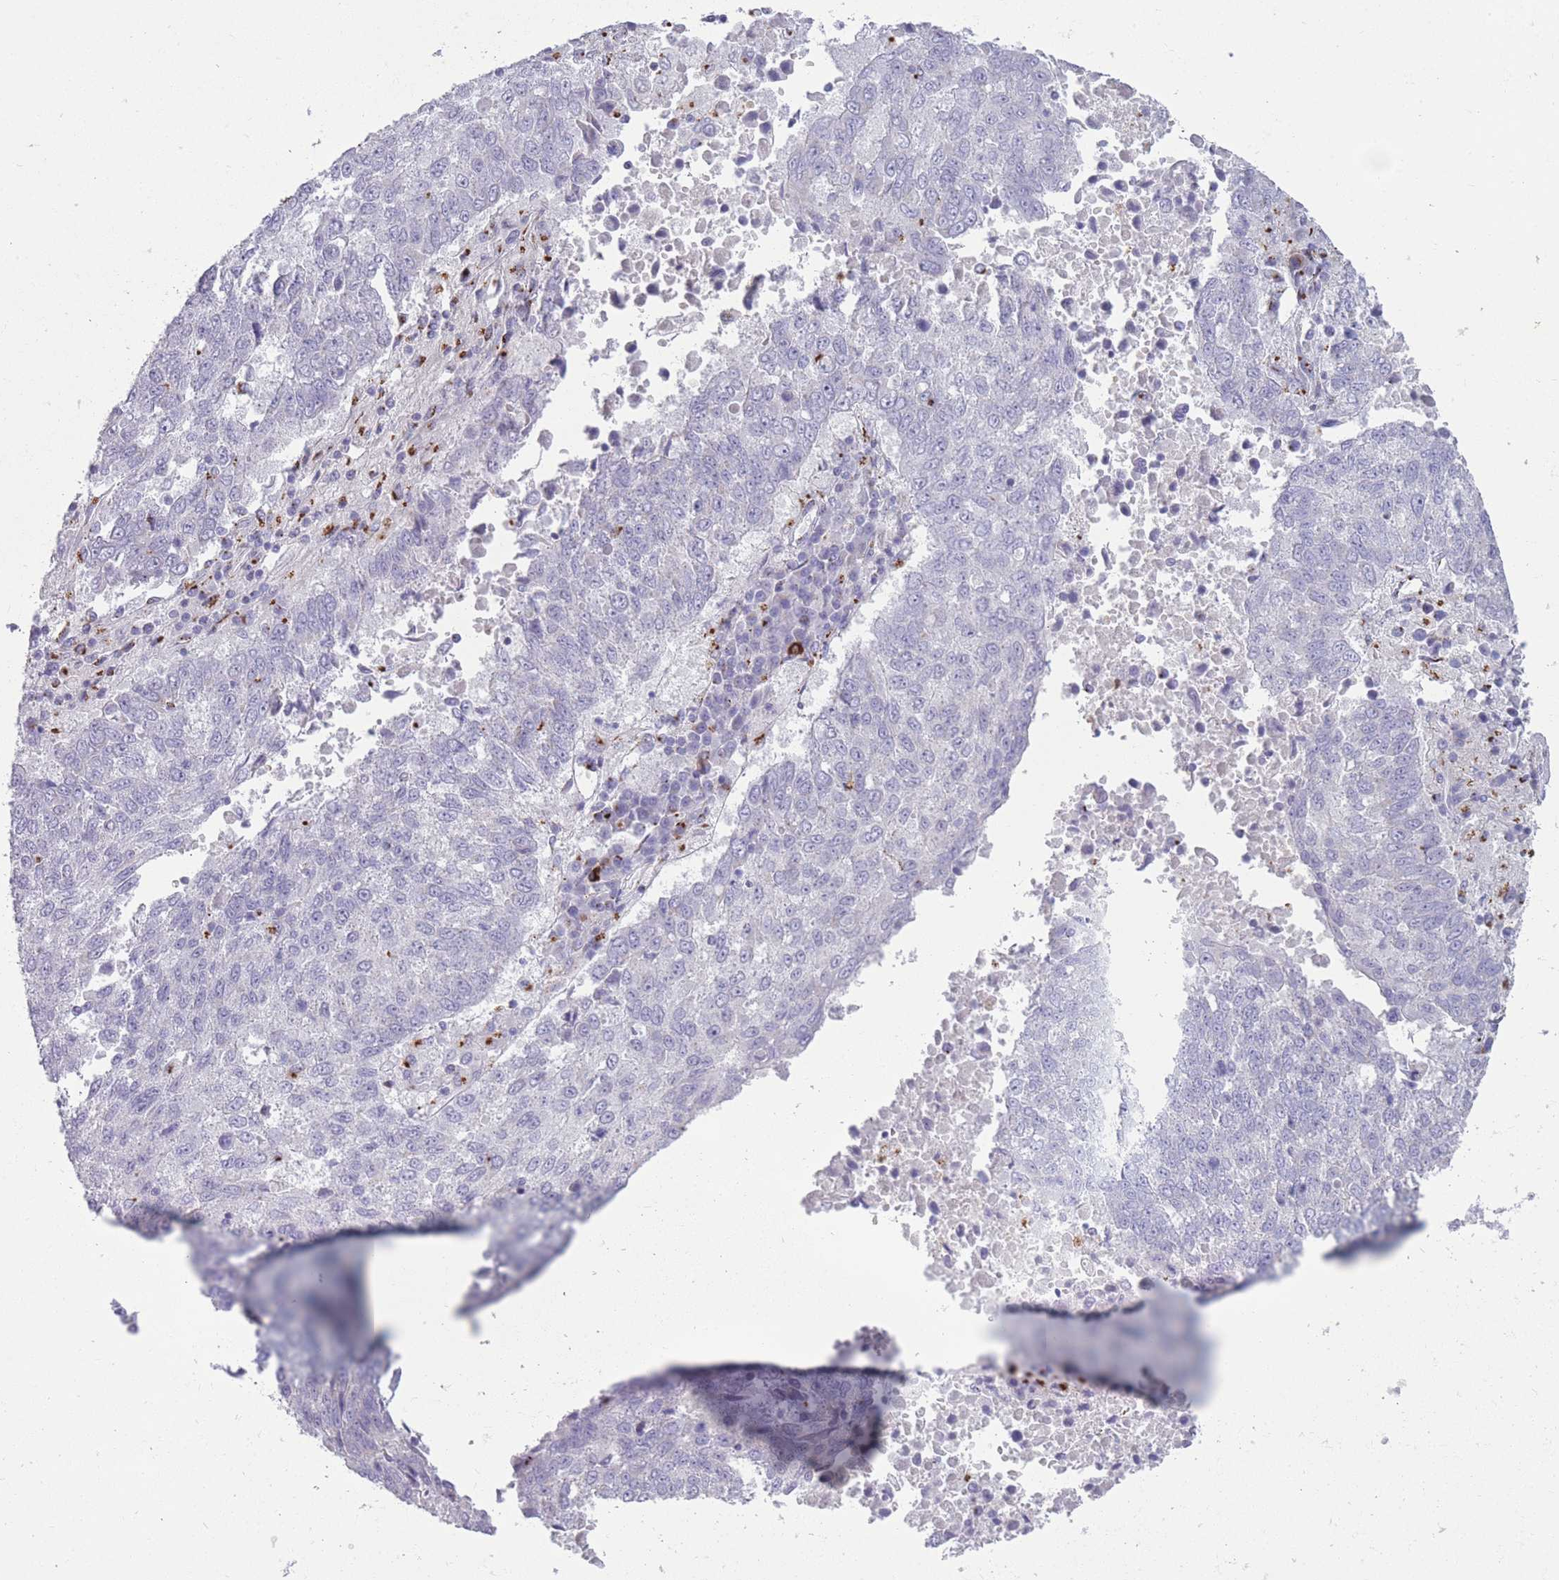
{"staining": {"intensity": "negative", "quantity": "none", "location": "none"}, "tissue": "lung cancer", "cell_type": "Tumor cells", "image_type": "cancer", "snomed": [{"axis": "morphology", "description": "Squamous cell carcinoma, NOS"}, {"axis": "topography", "description": "Lung"}], "caption": "High magnification brightfield microscopy of squamous cell carcinoma (lung) stained with DAB (brown) and counterstained with hematoxylin (blue): tumor cells show no significant positivity.", "gene": "B4GALT2", "patient": {"sex": "male", "age": 73}}